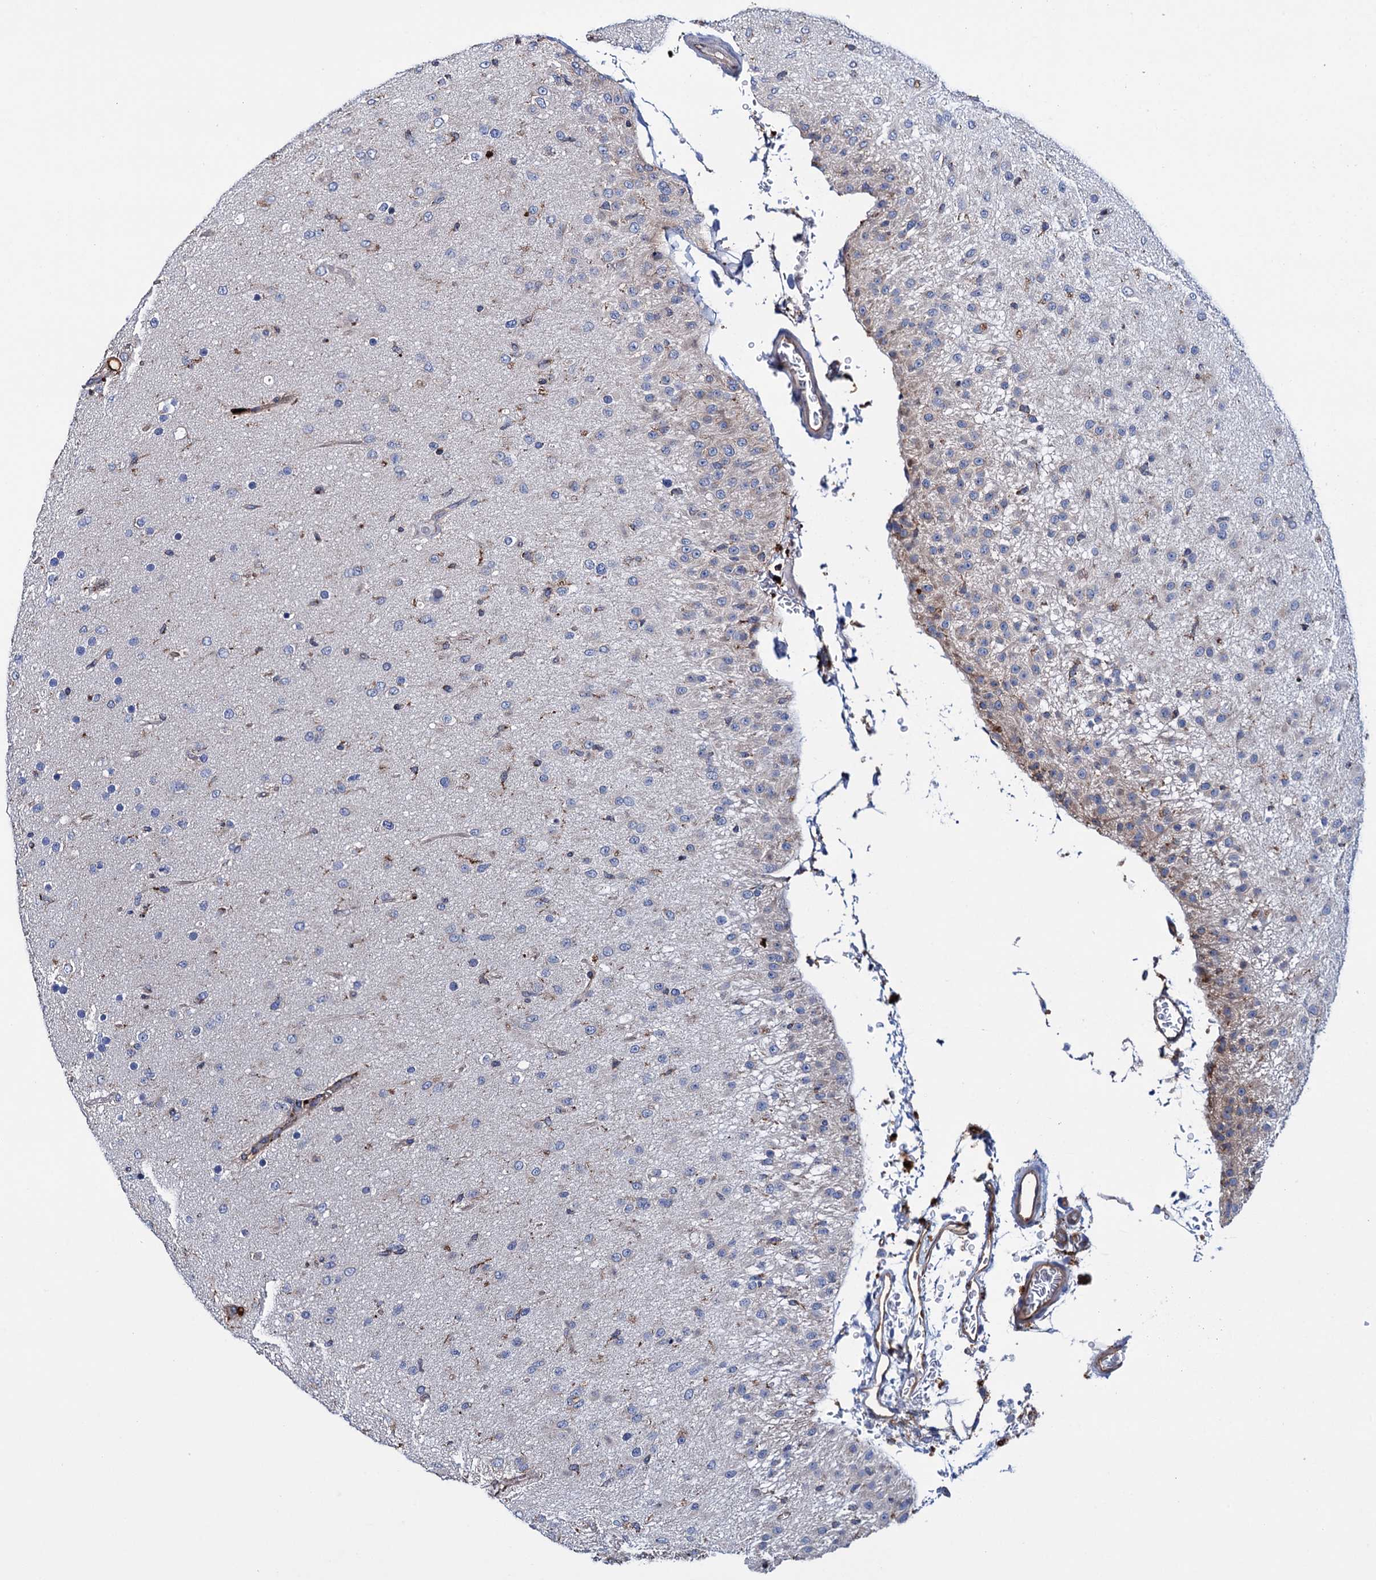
{"staining": {"intensity": "negative", "quantity": "none", "location": "none"}, "tissue": "glioma", "cell_type": "Tumor cells", "image_type": "cancer", "snomed": [{"axis": "morphology", "description": "Glioma, malignant, Low grade"}, {"axis": "topography", "description": "Brain"}], "caption": "Protein analysis of glioma exhibits no significant expression in tumor cells.", "gene": "SCPEP1", "patient": {"sex": "male", "age": 65}}